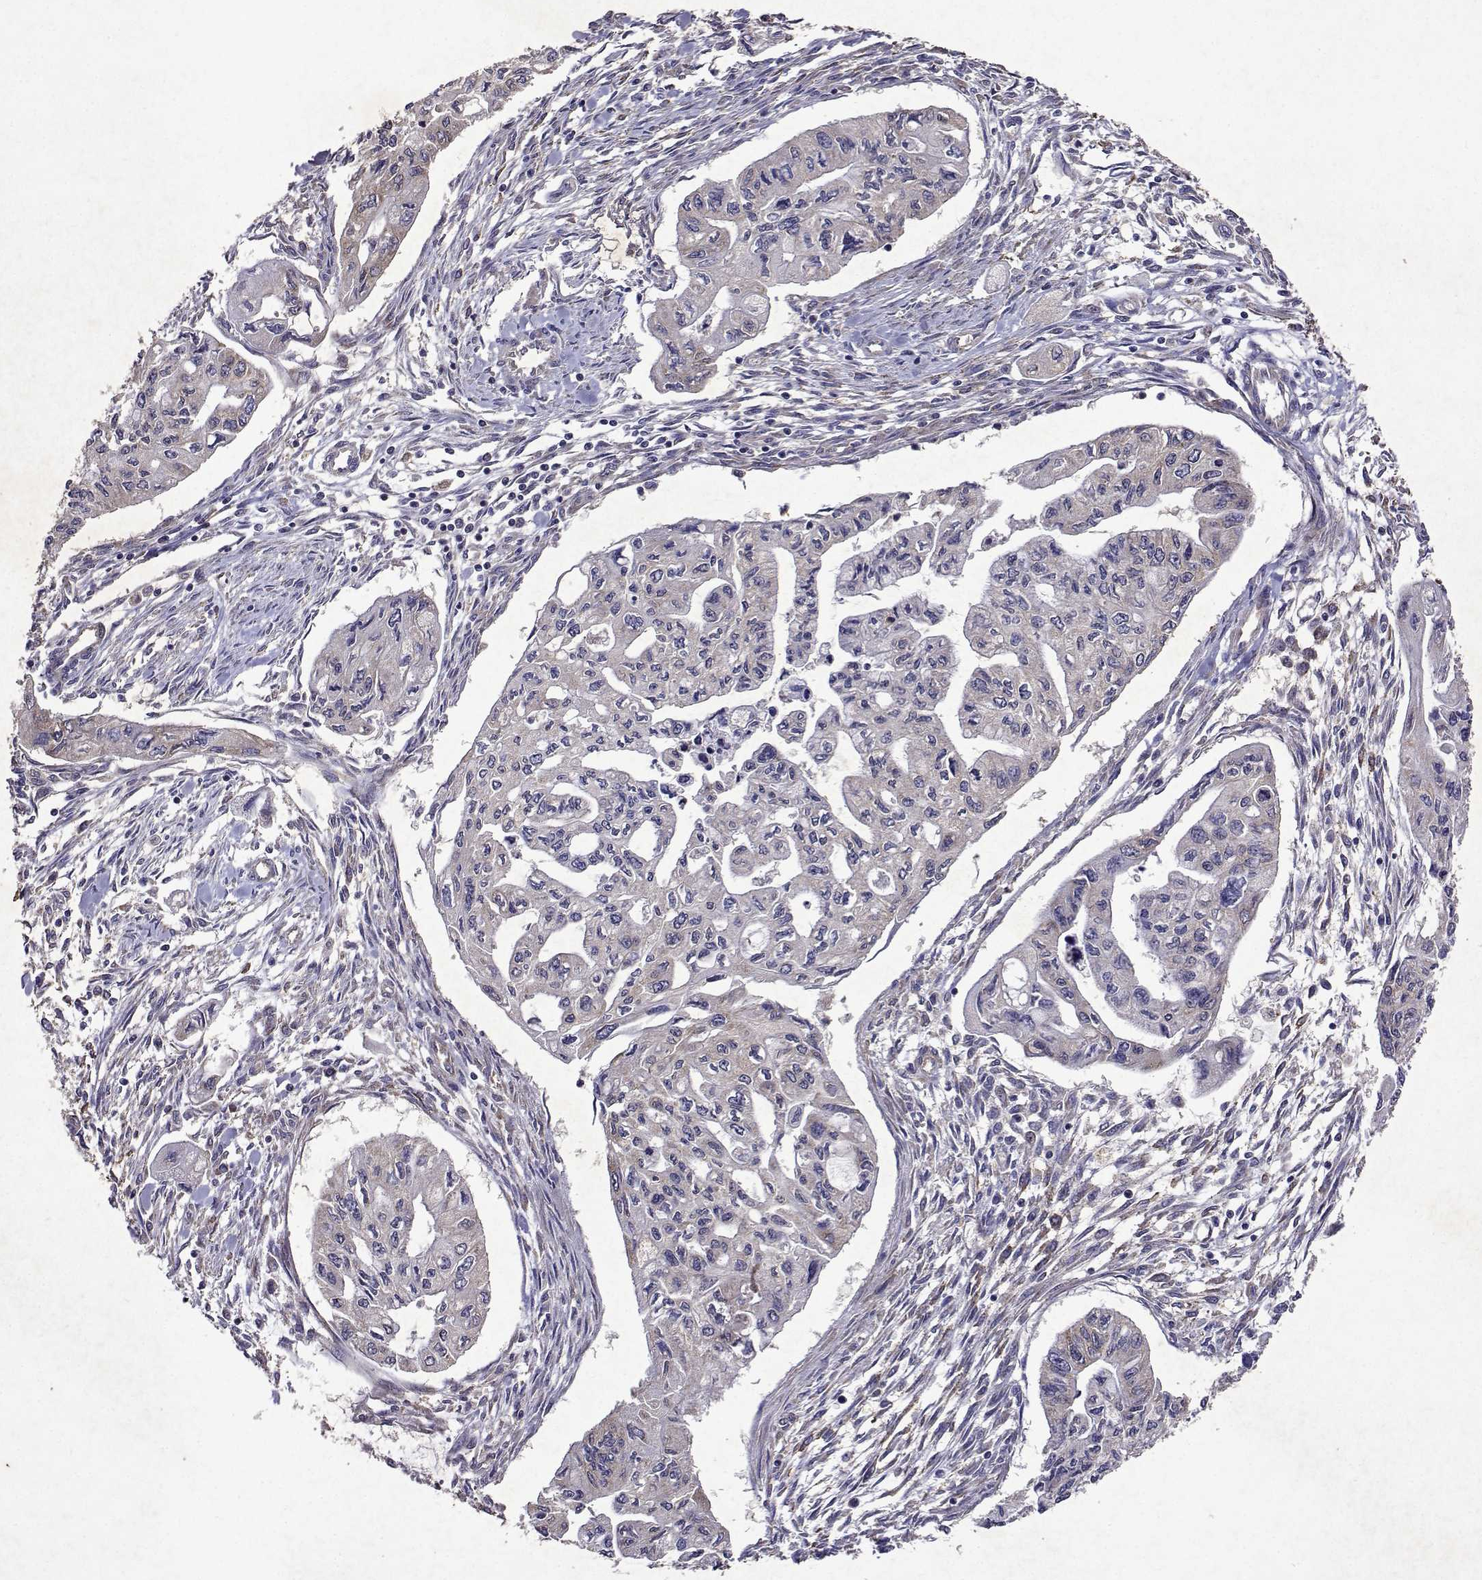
{"staining": {"intensity": "negative", "quantity": "none", "location": "none"}, "tissue": "pancreatic cancer", "cell_type": "Tumor cells", "image_type": "cancer", "snomed": [{"axis": "morphology", "description": "Adenocarcinoma, NOS"}, {"axis": "topography", "description": "Pancreas"}], "caption": "IHC photomicrograph of human pancreatic cancer (adenocarcinoma) stained for a protein (brown), which reveals no staining in tumor cells.", "gene": "TARBP2", "patient": {"sex": "female", "age": 76}}